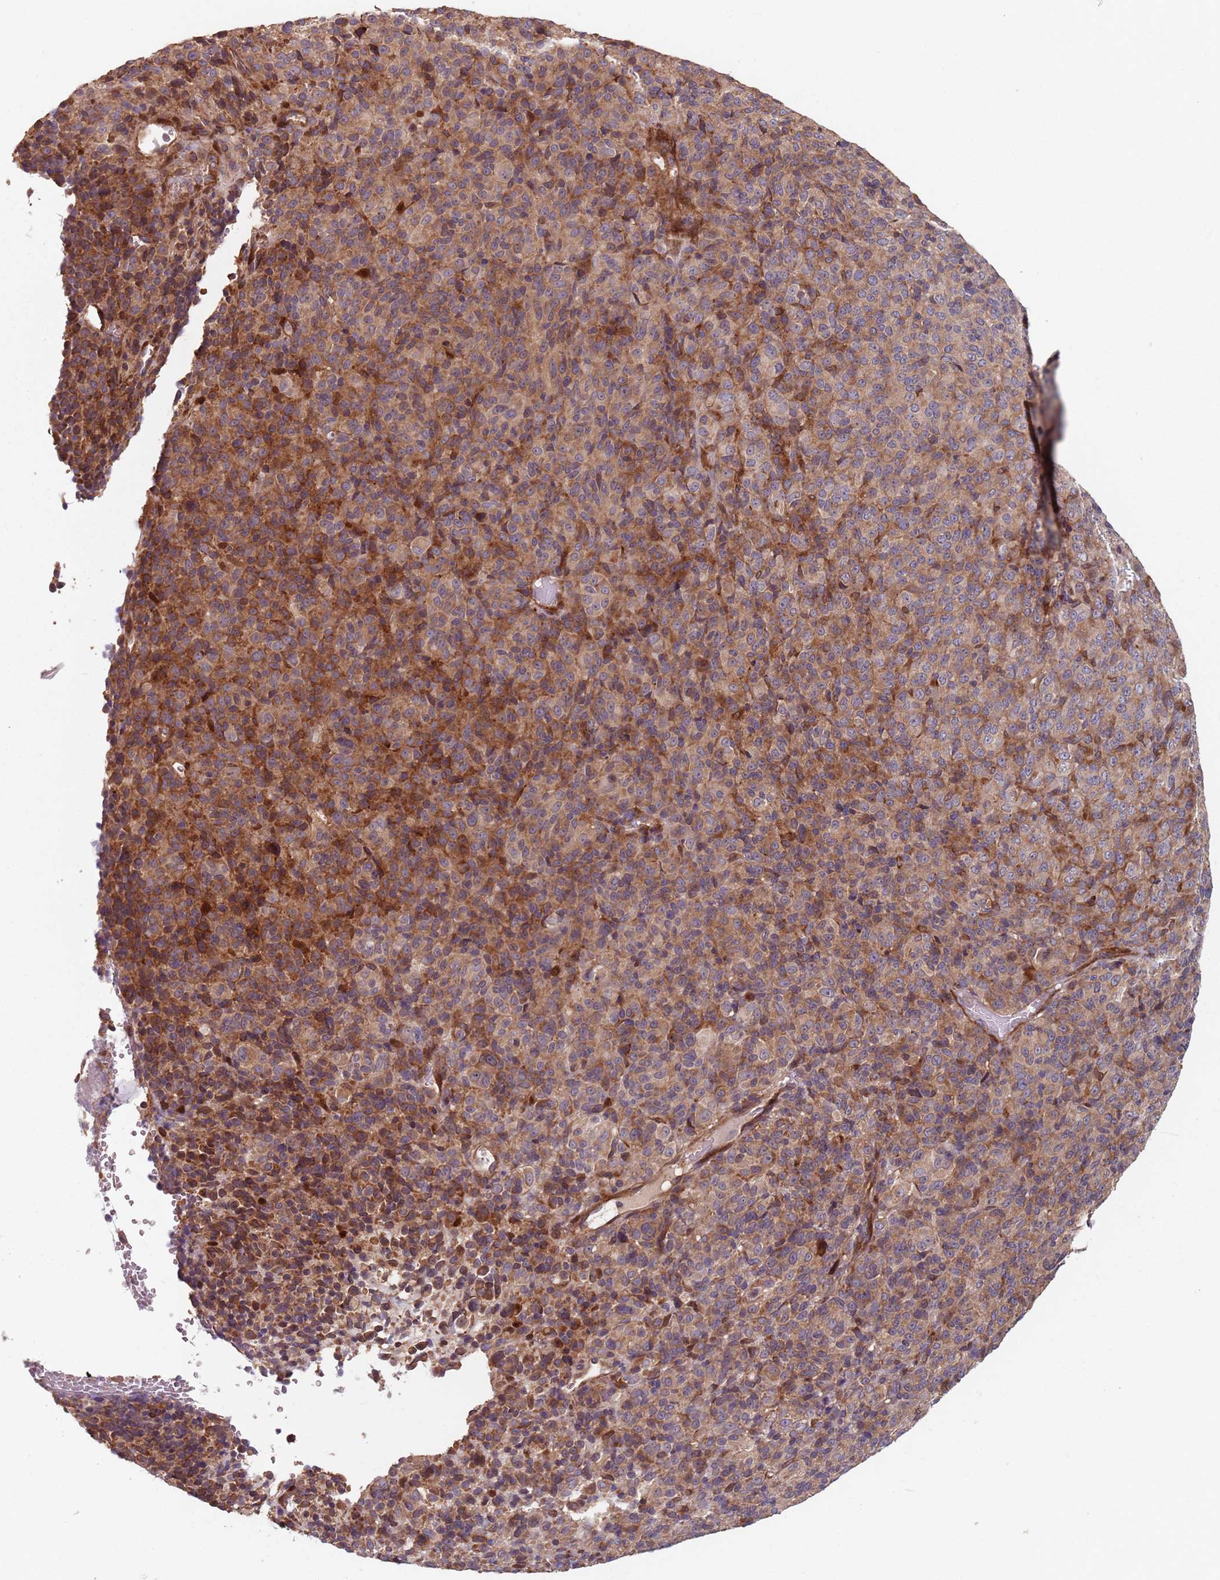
{"staining": {"intensity": "moderate", "quantity": "<25%", "location": "cytoplasmic/membranous"}, "tissue": "melanoma", "cell_type": "Tumor cells", "image_type": "cancer", "snomed": [{"axis": "morphology", "description": "Malignant melanoma, Metastatic site"}, {"axis": "topography", "description": "Brain"}], "caption": "Malignant melanoma (metastatic site) was stained to show a protein in brown. There is low levels of moderate cytoplasmic/membranous staining in about <25% of tumor cells. (DAB (3,3'-diaminobenzidine) IHC with brightfield microscopy, high magnification).", "gene": "NOTCH3", "patient": {"sex": "female", "age": 56}}